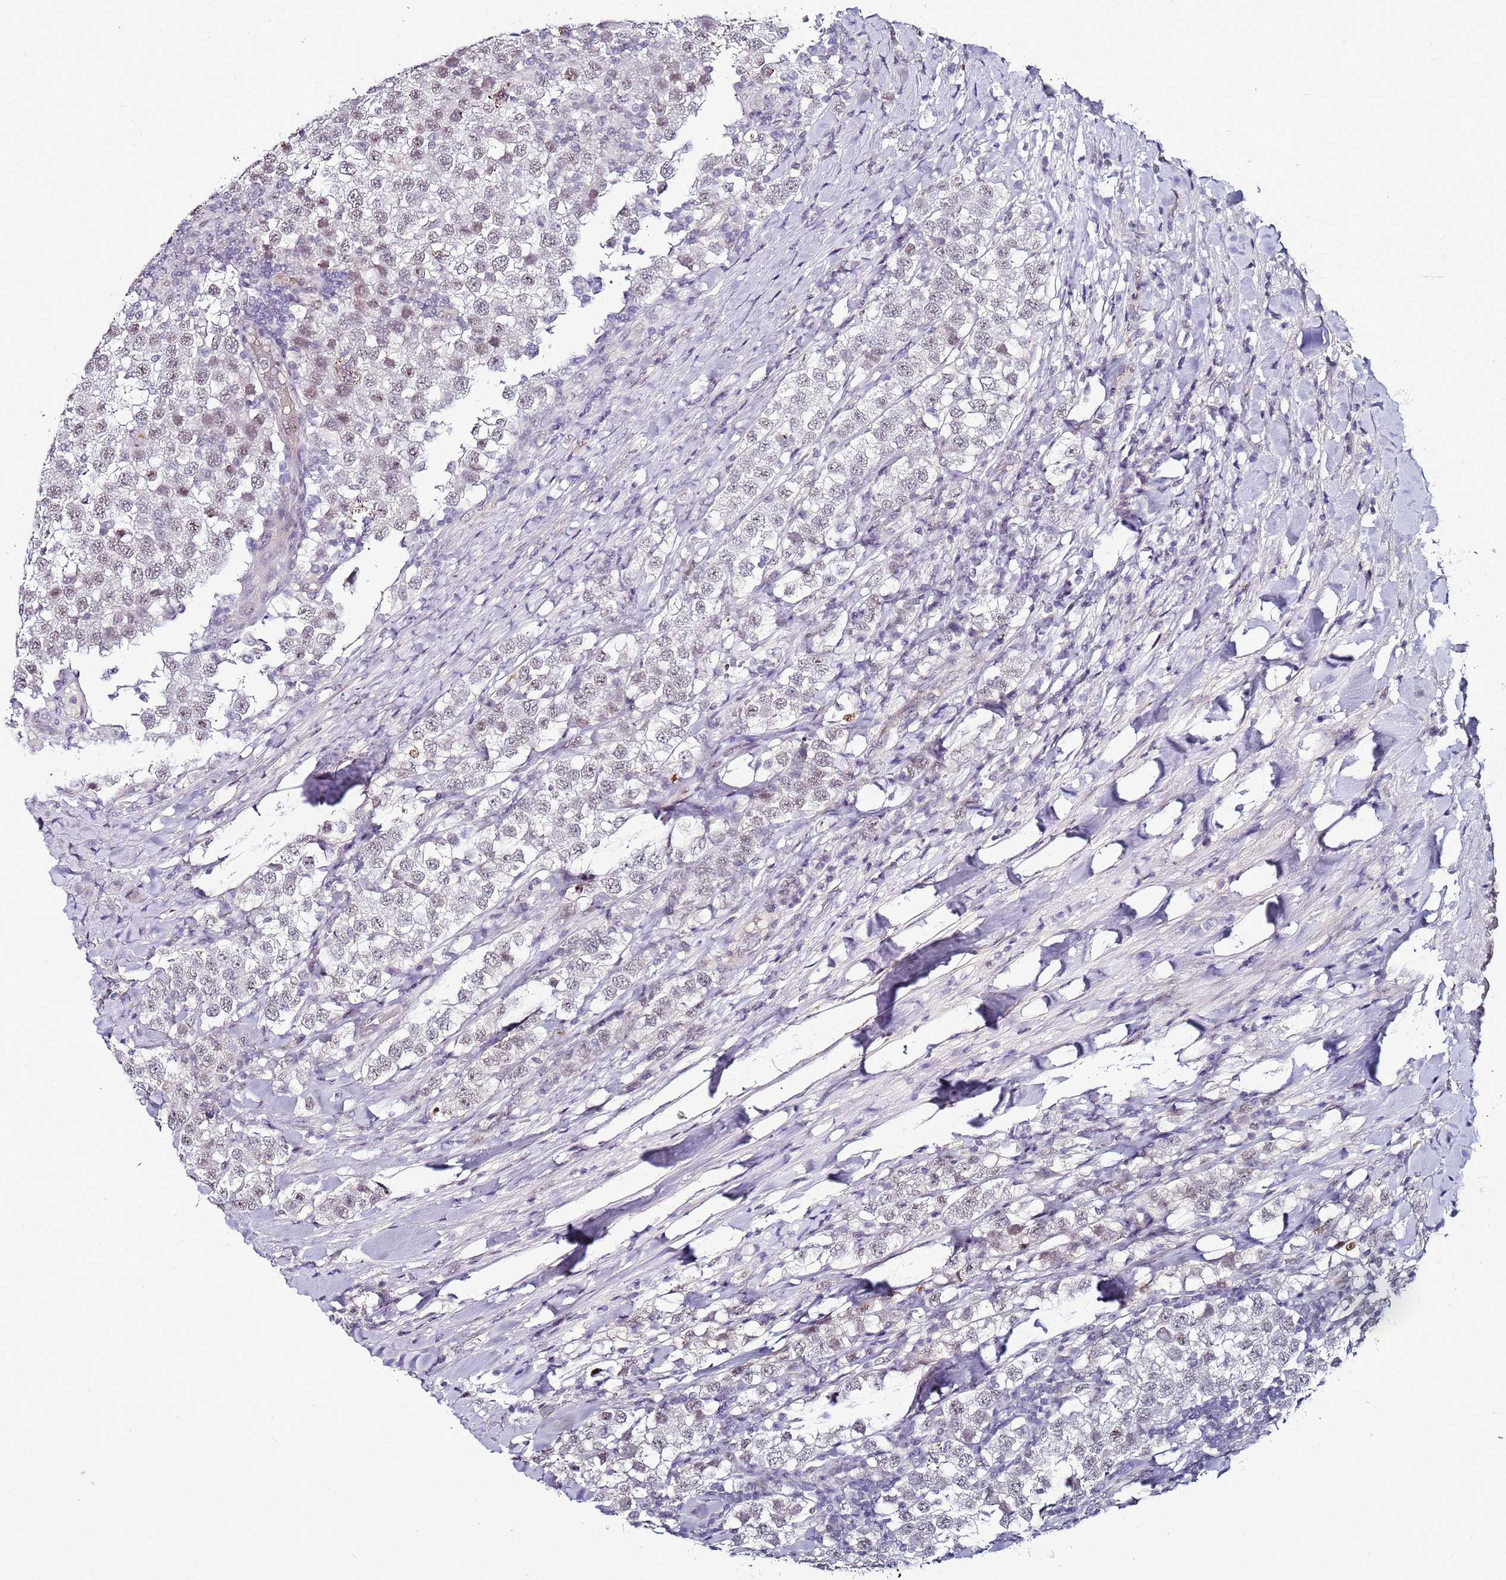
{"staining": {"intensity": "weak", "quantity": "25%-75%", "location": "nuclear"}, "tissue": "testis cancer", "cell_type": "Tumor cells", "image_type": "cancer", "snomed": [{"axis": "morphology", "description": "Seminoma, NOS"}, {"axis": "topography", "description": "Testis"}], "caption": "Protein expression analysis of testis seminoma reveals weak nuclear staining in approximately 25%-75% of tumor cells.", "gene": "PSMA7", "patient": {"sex": "male", "age": 34}}